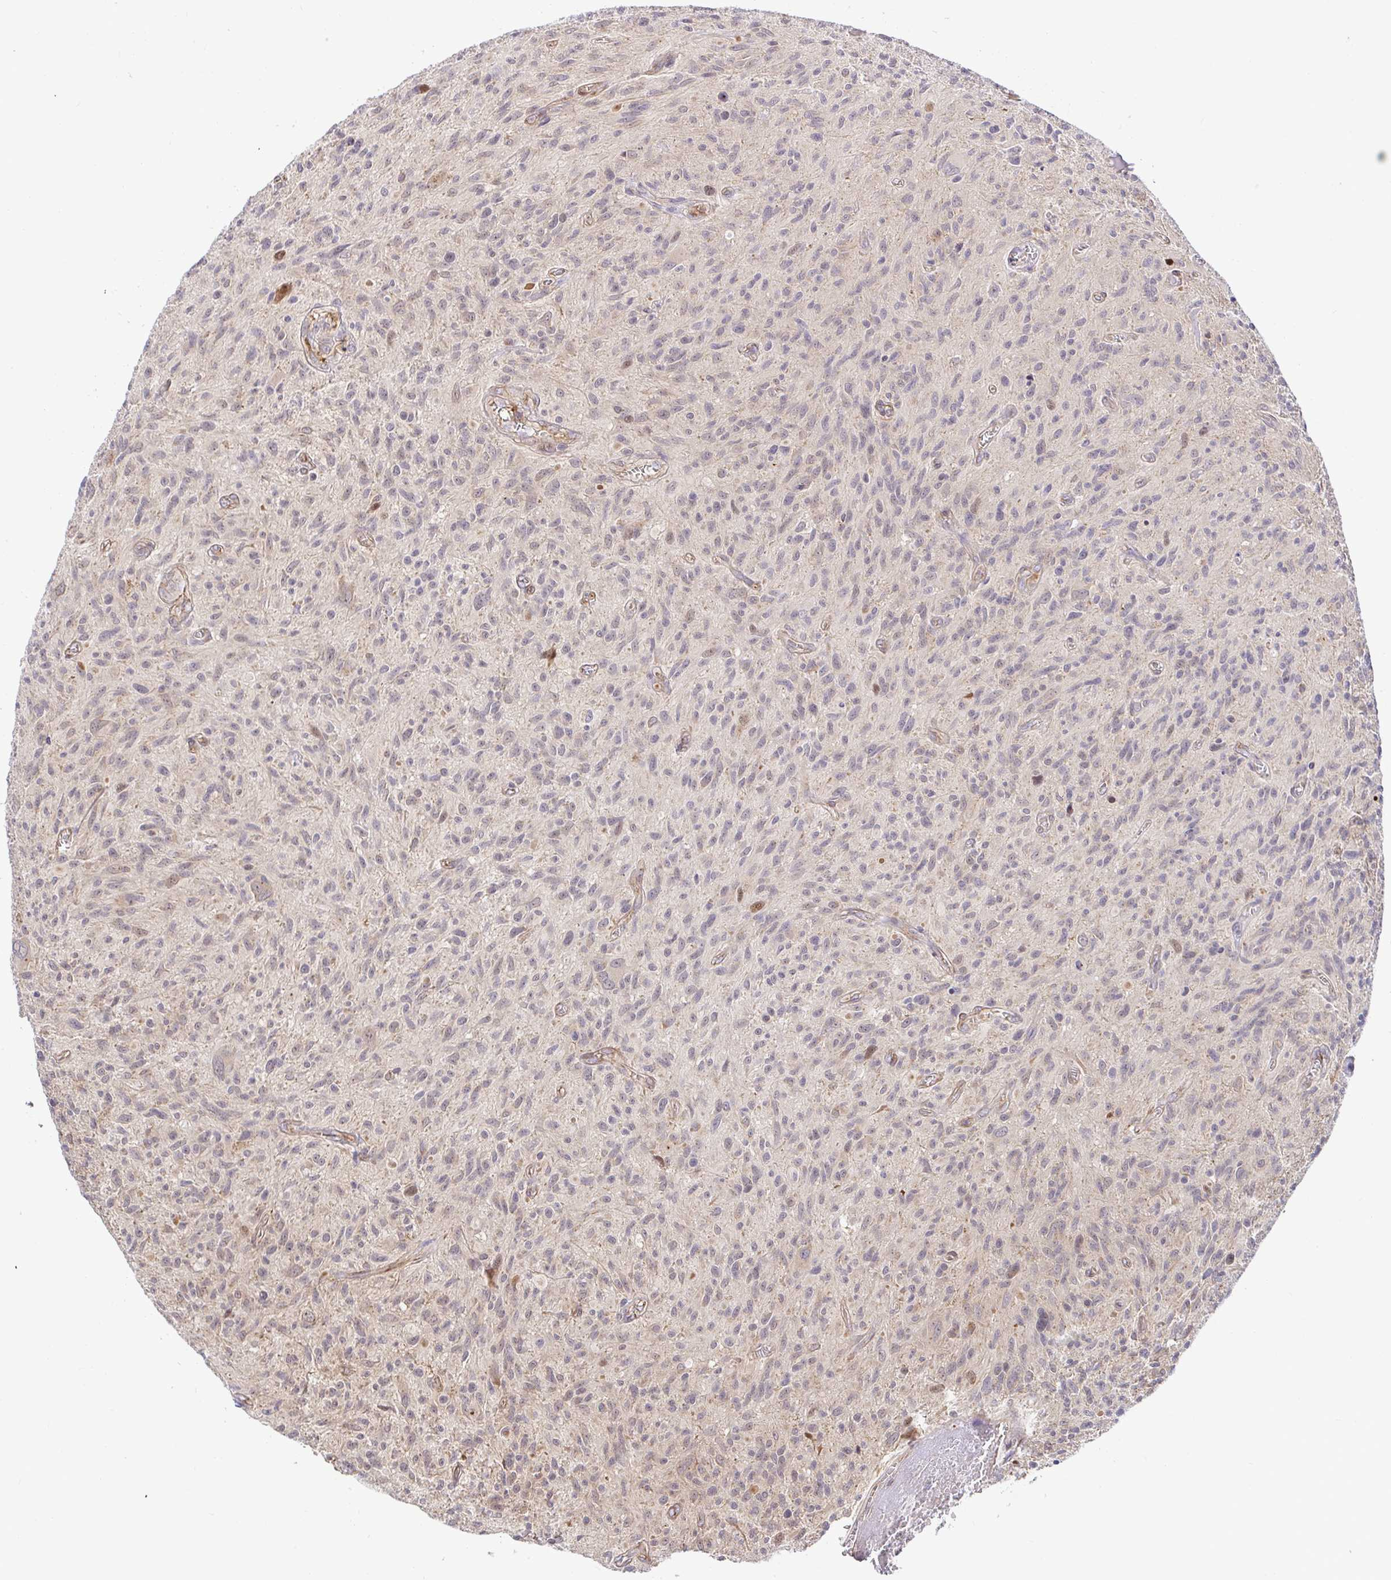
{"staining": {"intensity": "negative", "quantity": "none", "location": "none"}, "tissue": "glioma", "cell_type": "Tumor cells", "image_type": "cancer", "snomed": [{"axis": "morphology", "description": "Glioma, malignant, High grade"}, {"axis": "topography", "description": "Brain"}], "caption": "Immunohistochemistry (IHC) photomicrograph of neoplastic tissue: human high-grade glioma (malignant) stained with DAB exhibits no significant protein expression in tumor cells.", "gene": "TRIM55", "patient": {"sex": "male", "age": 75}}